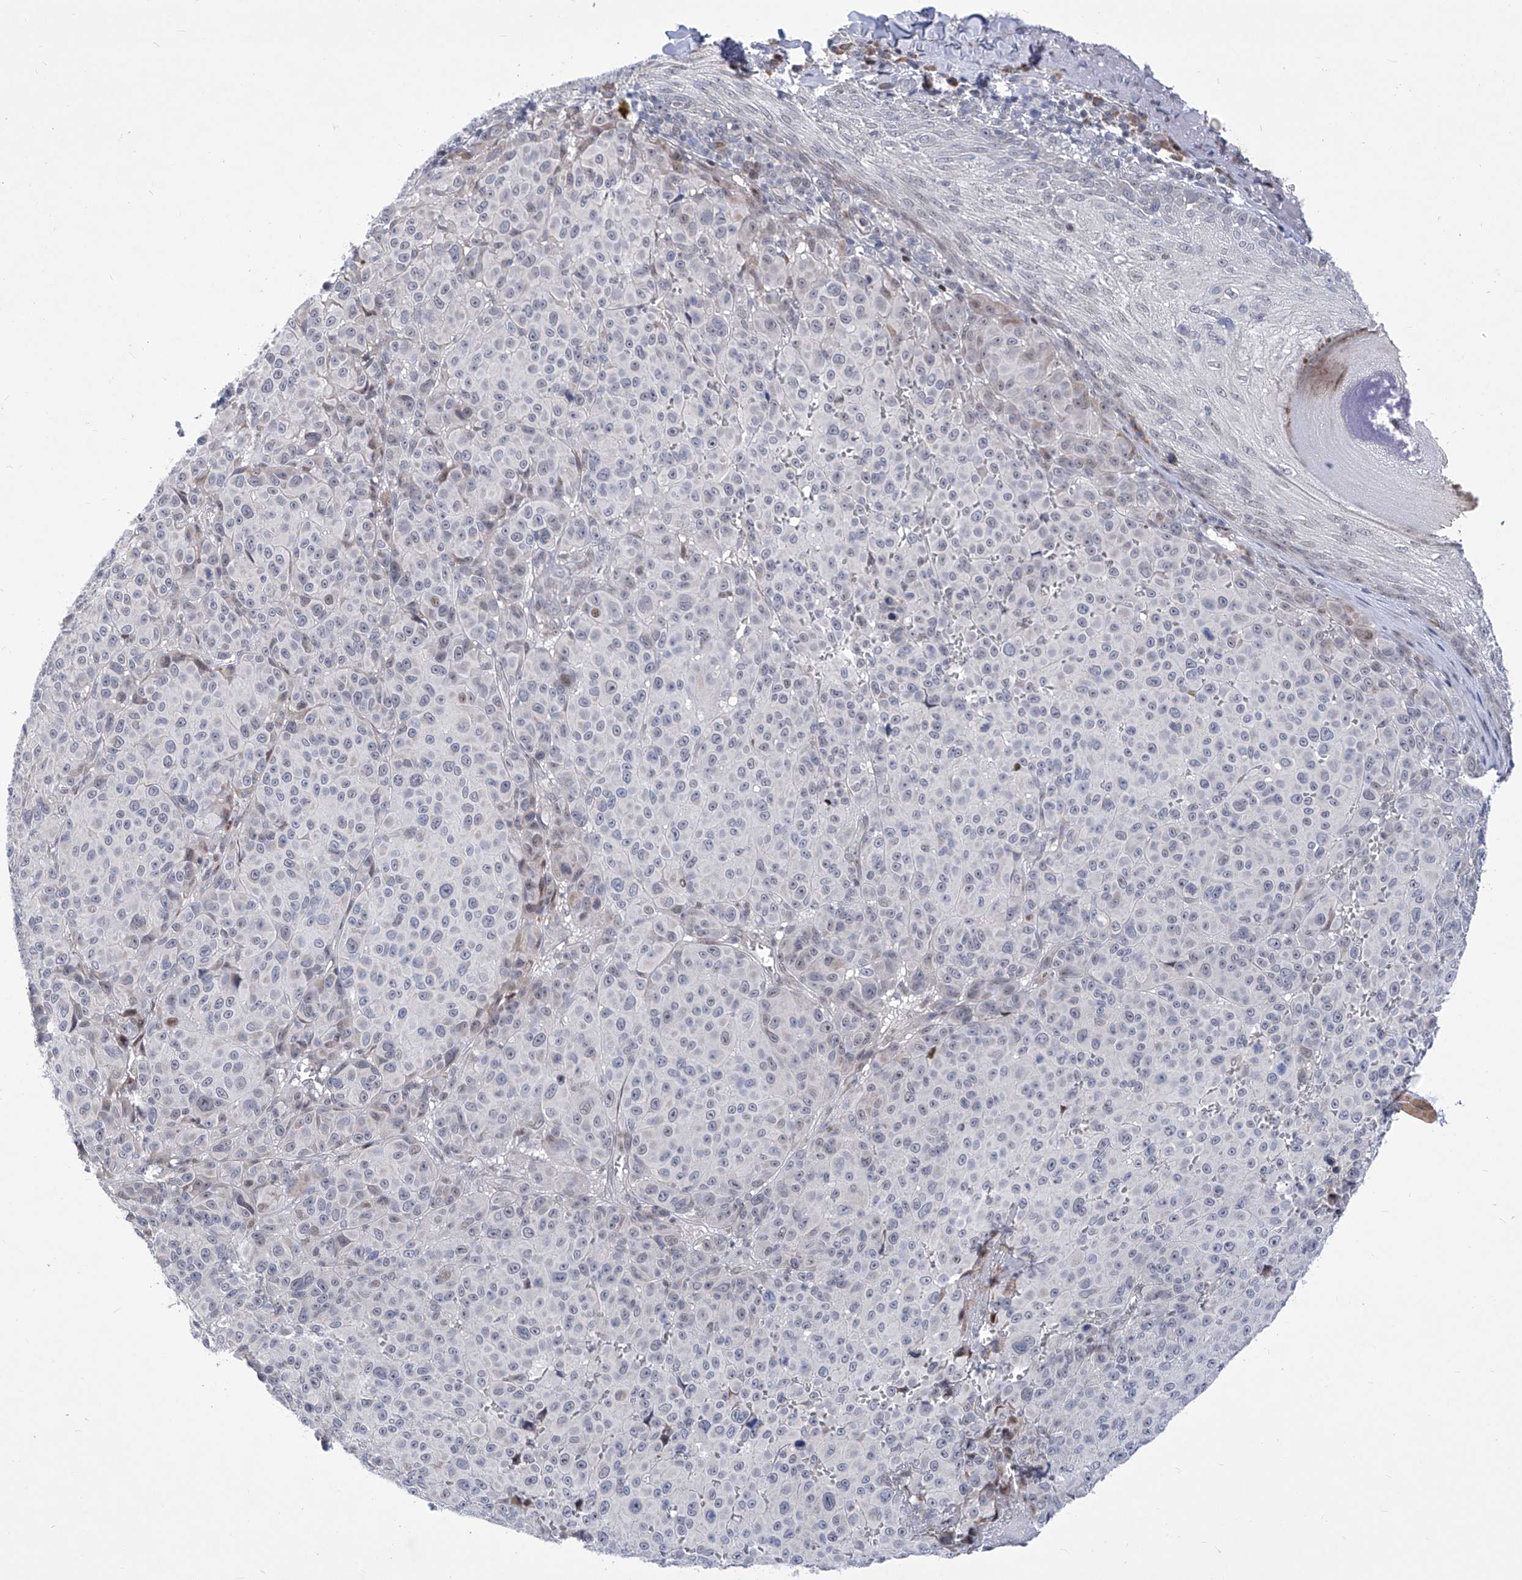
{"staining": {"intensity": "negative", "quantity": "none", "location": "none"}, "tissue": "melanoma", "cell_type": "Tumor cells", "image_type": "cancer", "snomed": [{"axis": "morphology", "description": "Malignant melanoma, NOS"}, {"axis": "topography", "description": "Skin"}], "caption": "Image shows no protein expression in tumor cells of malignant melanoma tissue.", "gene": "NUFIP1", "patient": {"sex": "male", "age": 73}}